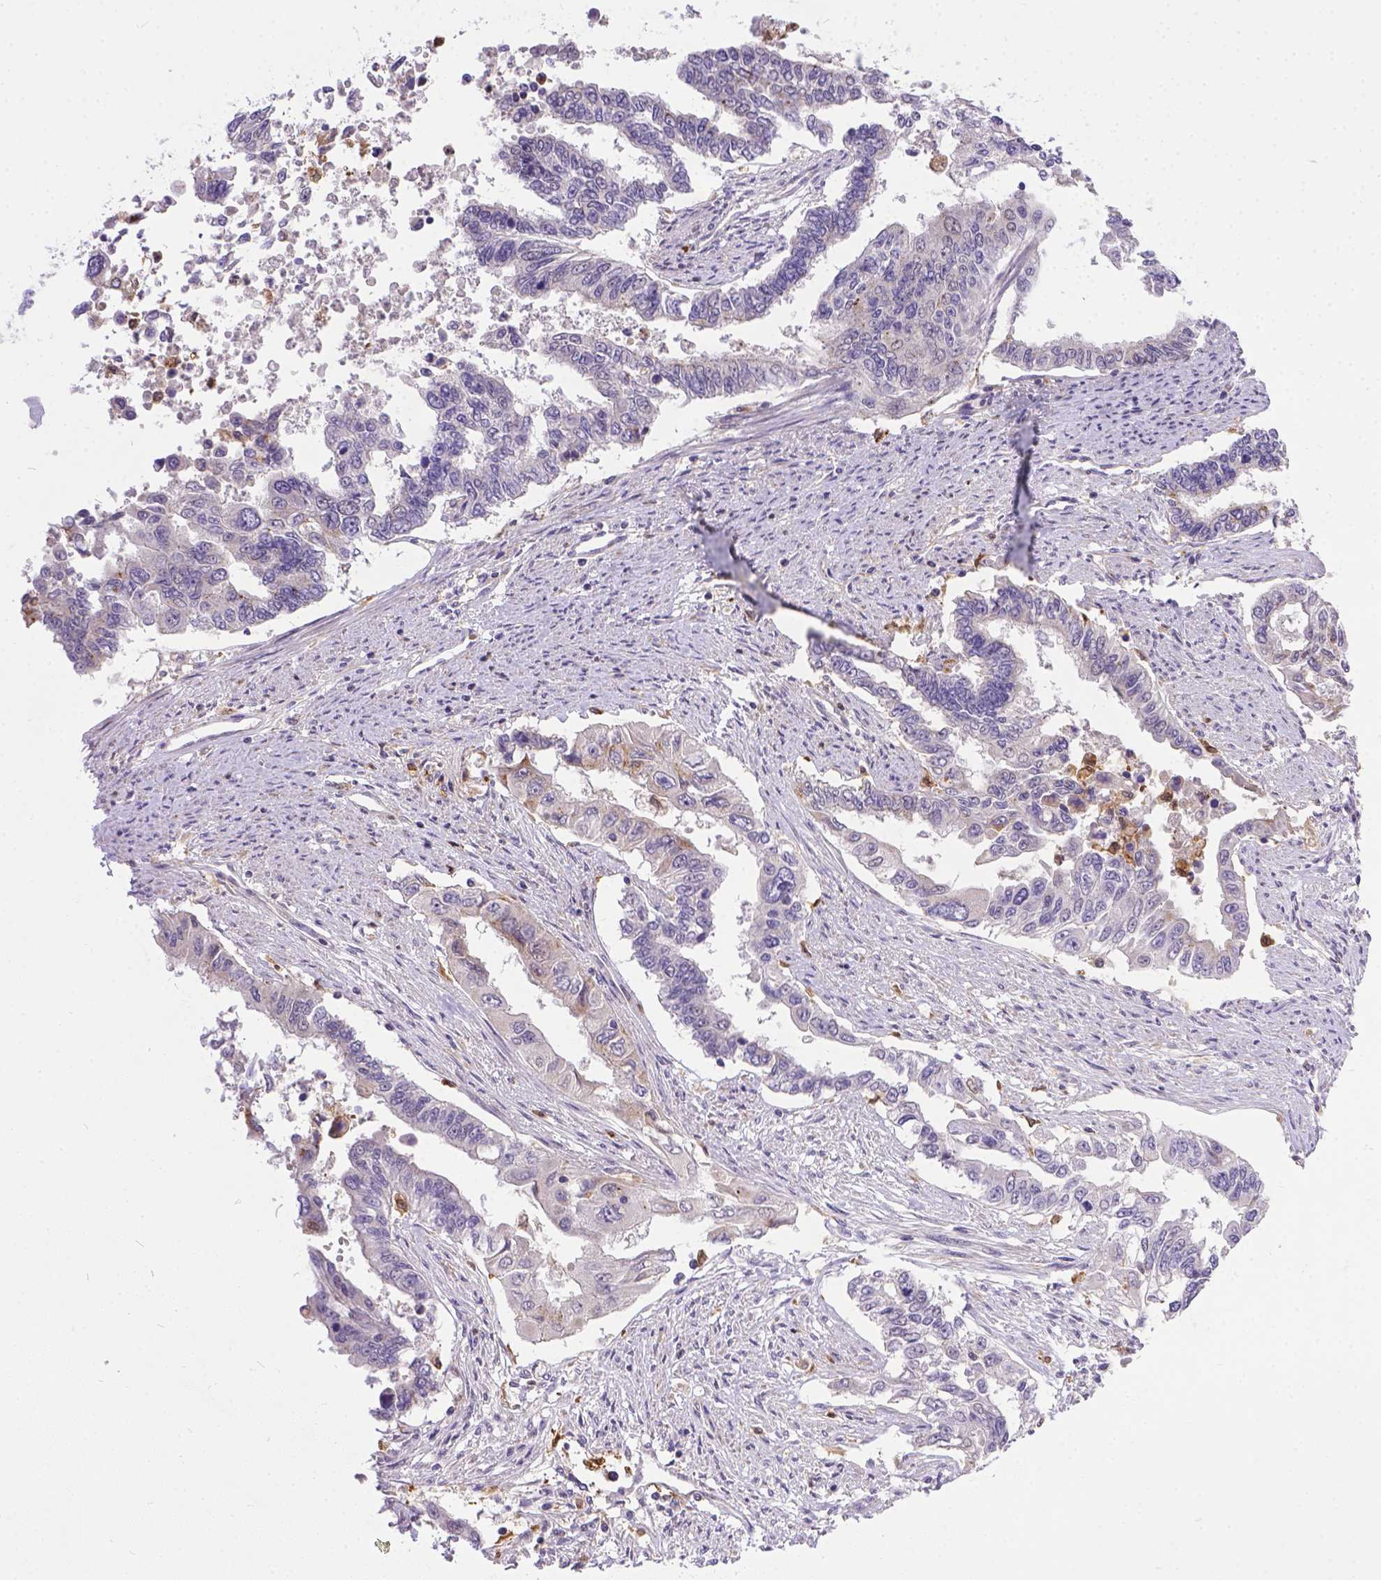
{"staining": {"intensity": "negative", "quantity": "none", "location": "none"}, "tissue": "endometrial cancer", "cell_type": "Tumor cells", "image_type": "cancer", "snomed": [{"axis": "morphology", "description": "Adenocarcinoma, NOS"}, {"axis": "topography", "description": "Uterus"}], "caption": "Image shows no protein staining in tumor cells of endometrial cancer tissue.", "gene": "TM4SF18", "patient": {"sex": "female", "age": 59}}